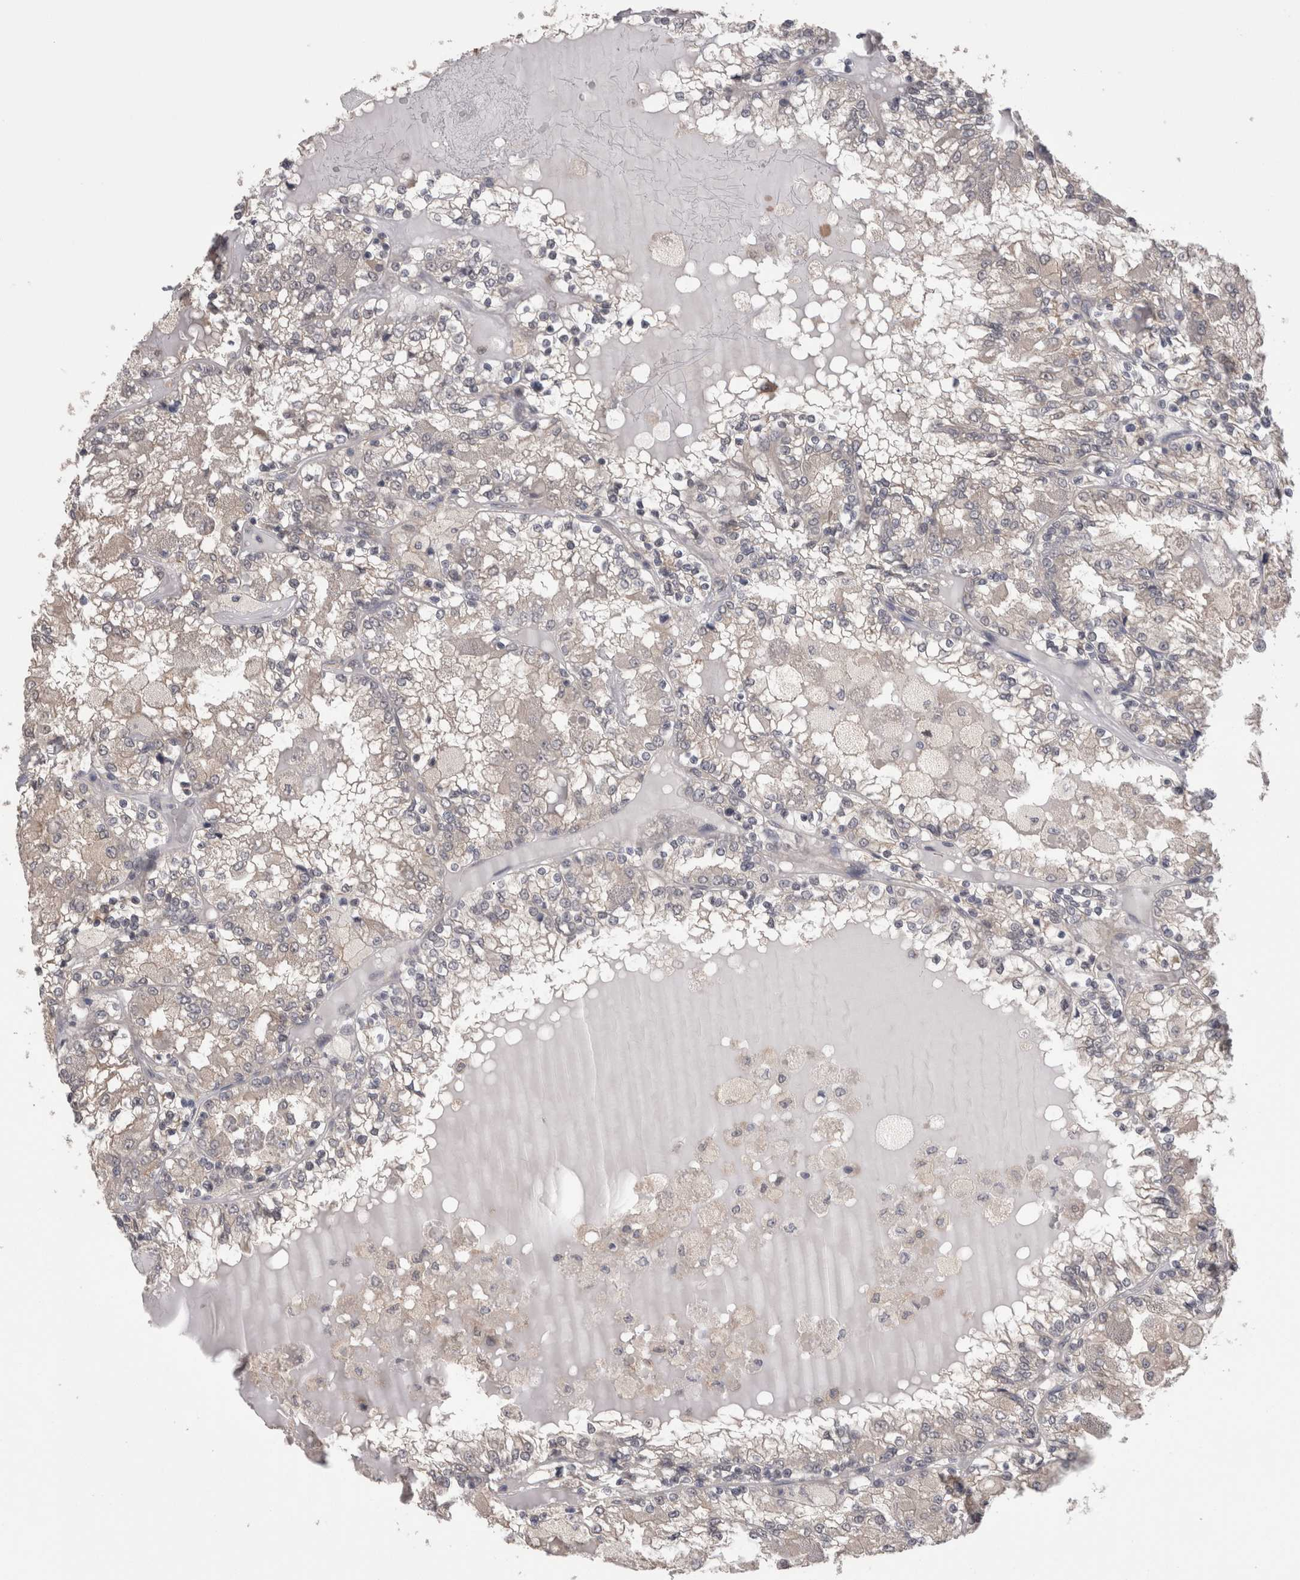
{"staining": {"intensity": "negative", "quantity": "none", "location": "none"}, "tissue": "renal cancer", "cell_type": "Tumor cells", "image_type": "cancer", "snomed": [{"axis": "morphology", "description": "Adenocarcinoma, NOS"}, {"axis": "topography", "description": "Kidney"}], "caption": "The histopathology image reveals no significant positivity in tumor cells of renal cancer.", "gene": "DCTN6", "patient": {"sex": "female", "age": 56}}